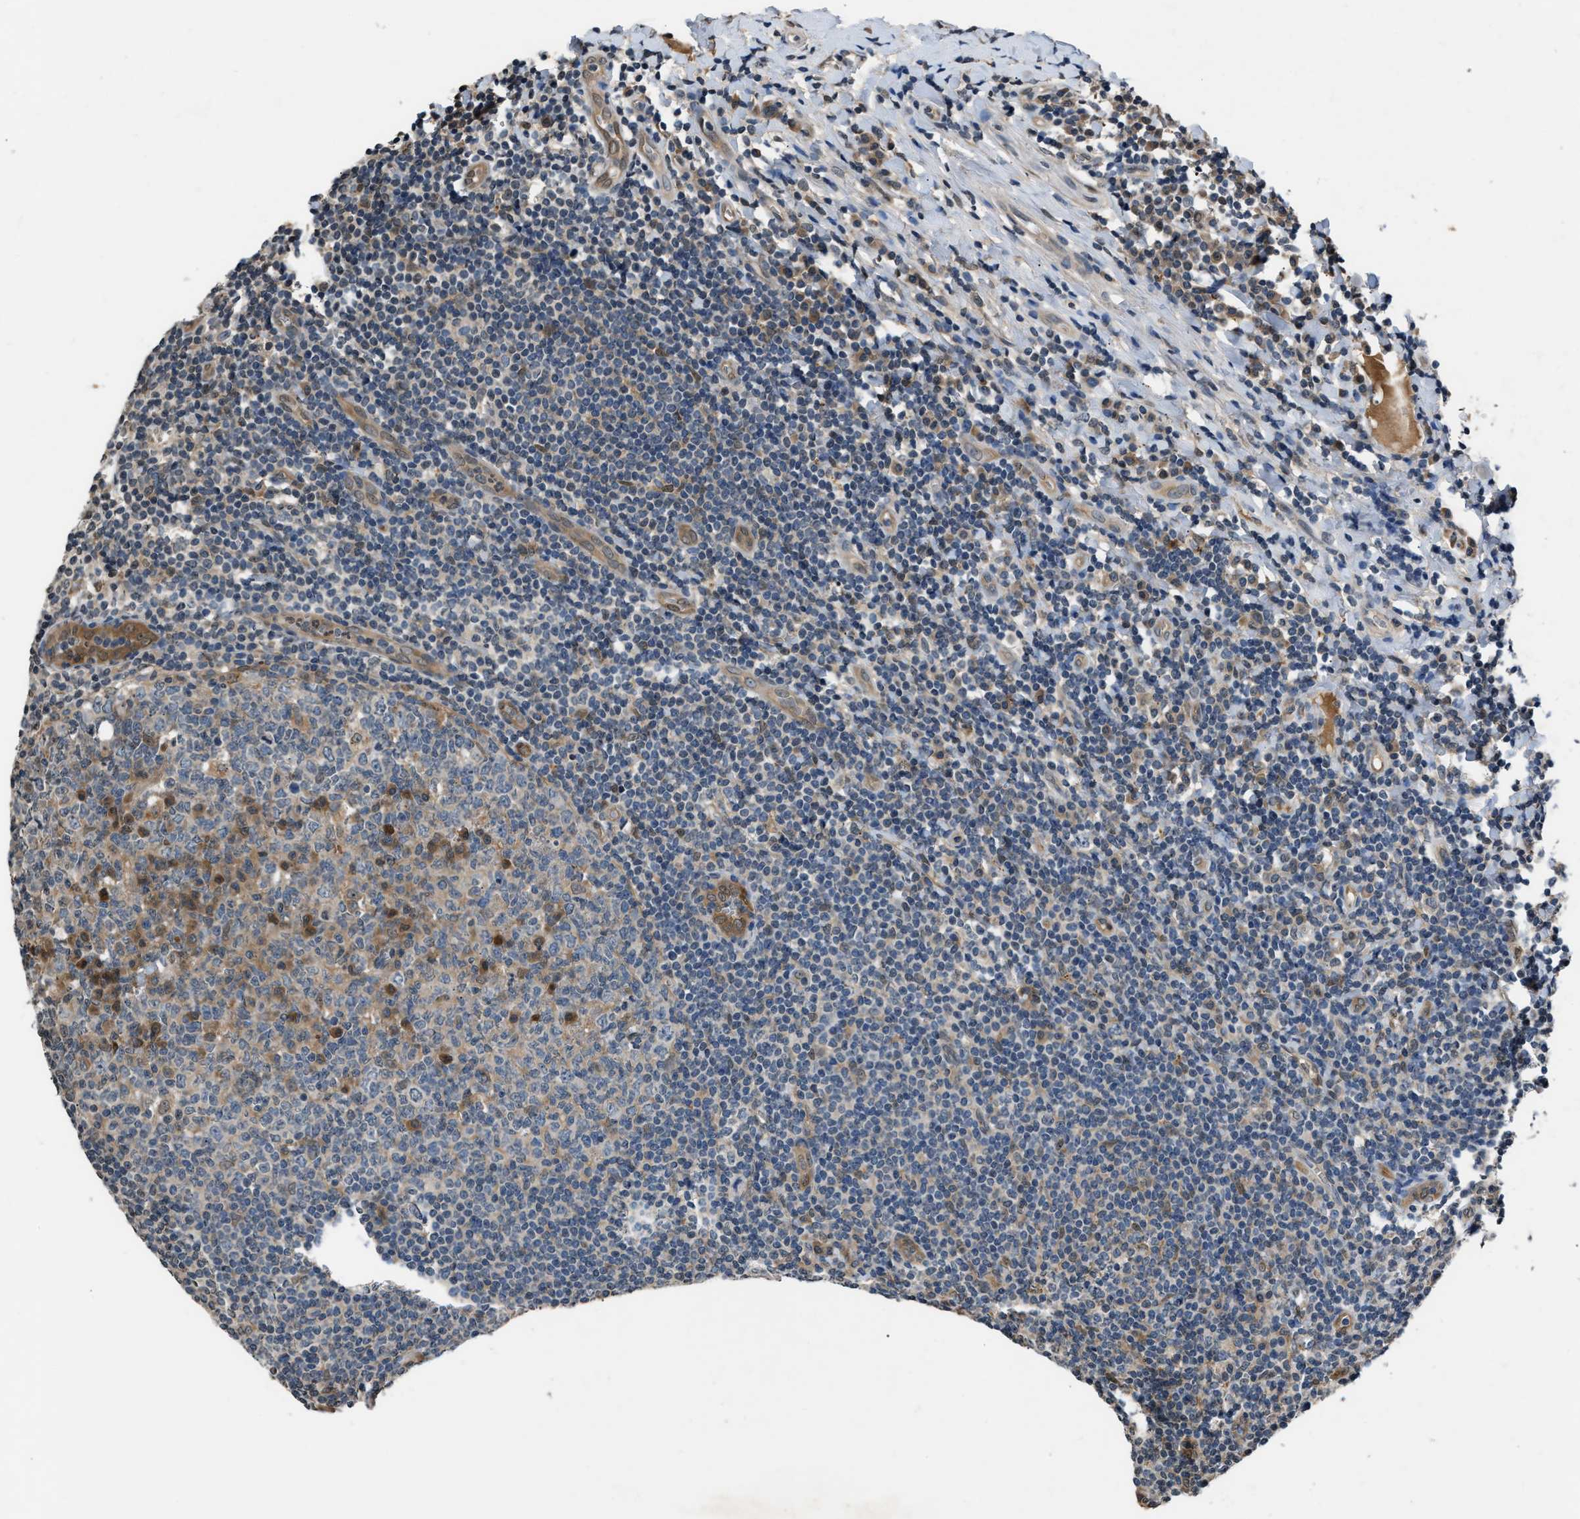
{"staining": {"intensity": "moderate", "quantity": "<25%", "location": "cytoplasmic/membranous,nuclear"}, "tissue": "tonsil", "cell_type": "Germinal center cells", "image_type": "normal", "snomed": [{"axis": "morphology", "description": "Normal tissue, NOS"}, {"axis": "topography", "description": "Tonsil"}], "caption": "Protein expression by immunohistochemistry (IHC) shows moderate cytoplasmic/membranous,nuclear positivity in approximately <25% of germinal center cells in benign tonsil.", "gene": "TP53I3", "patient": {"sex": "male", "age": 31}}